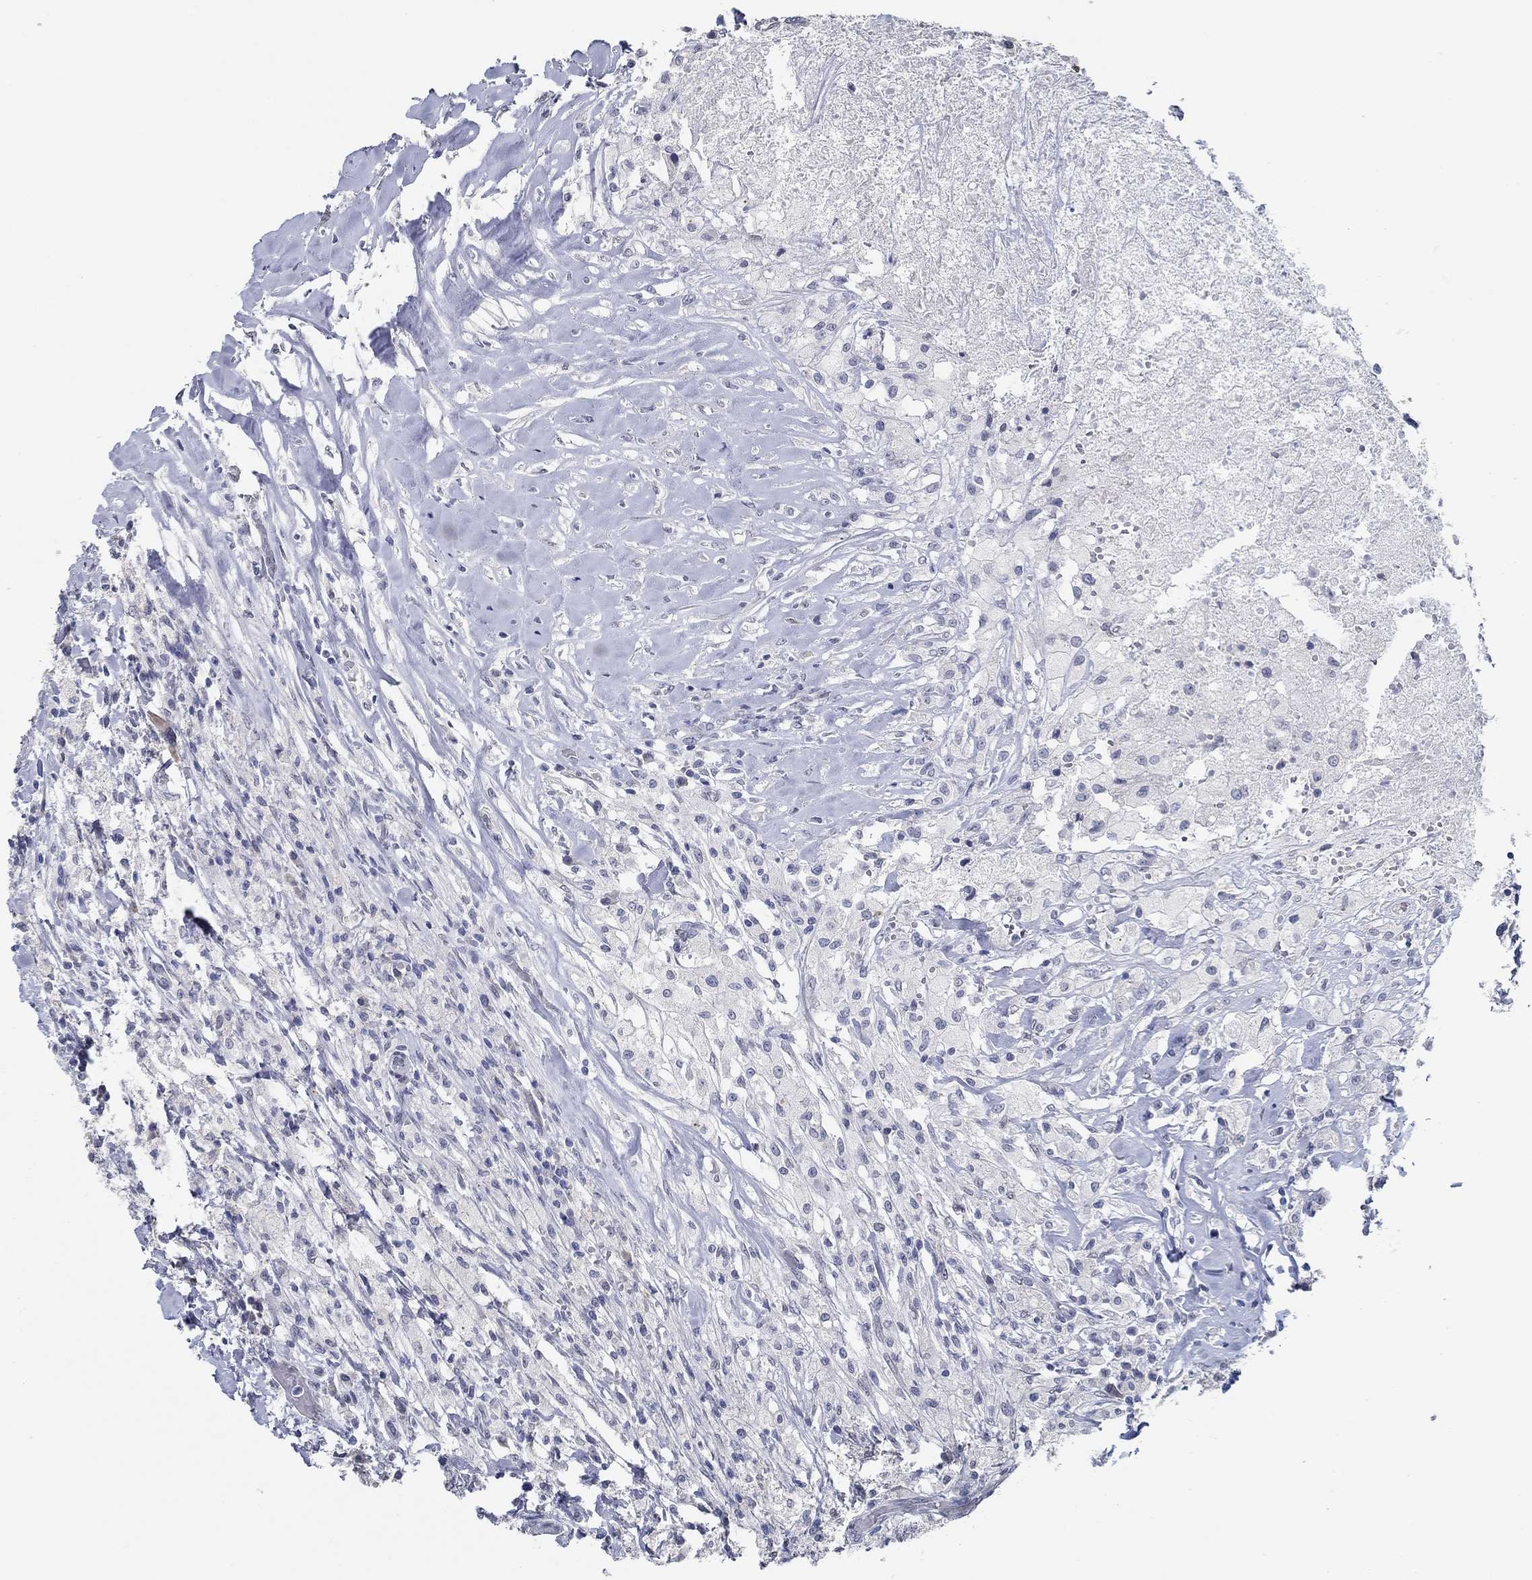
{"staining": {"intensity": "negative", "quantity": "none", "location": "none"}, "tissue": "testis cancer", "cell_type": "Tumor cells", "image_type": "cancer", "snomed": [{"axis": "morphology", "description": "Necrosis, NOS"}, {"axis": "morphology", "description": "Carcinoma, Embryonal, NOS"}, {"axis": "topography", "description": "Testis"}], "caption": "Immunohistochemistry (IHC) of testis embryonal carcinoma shows no expression in tumor cells.", "gene": "NUP155", "patient": {"sex": "male", "age": 19}}